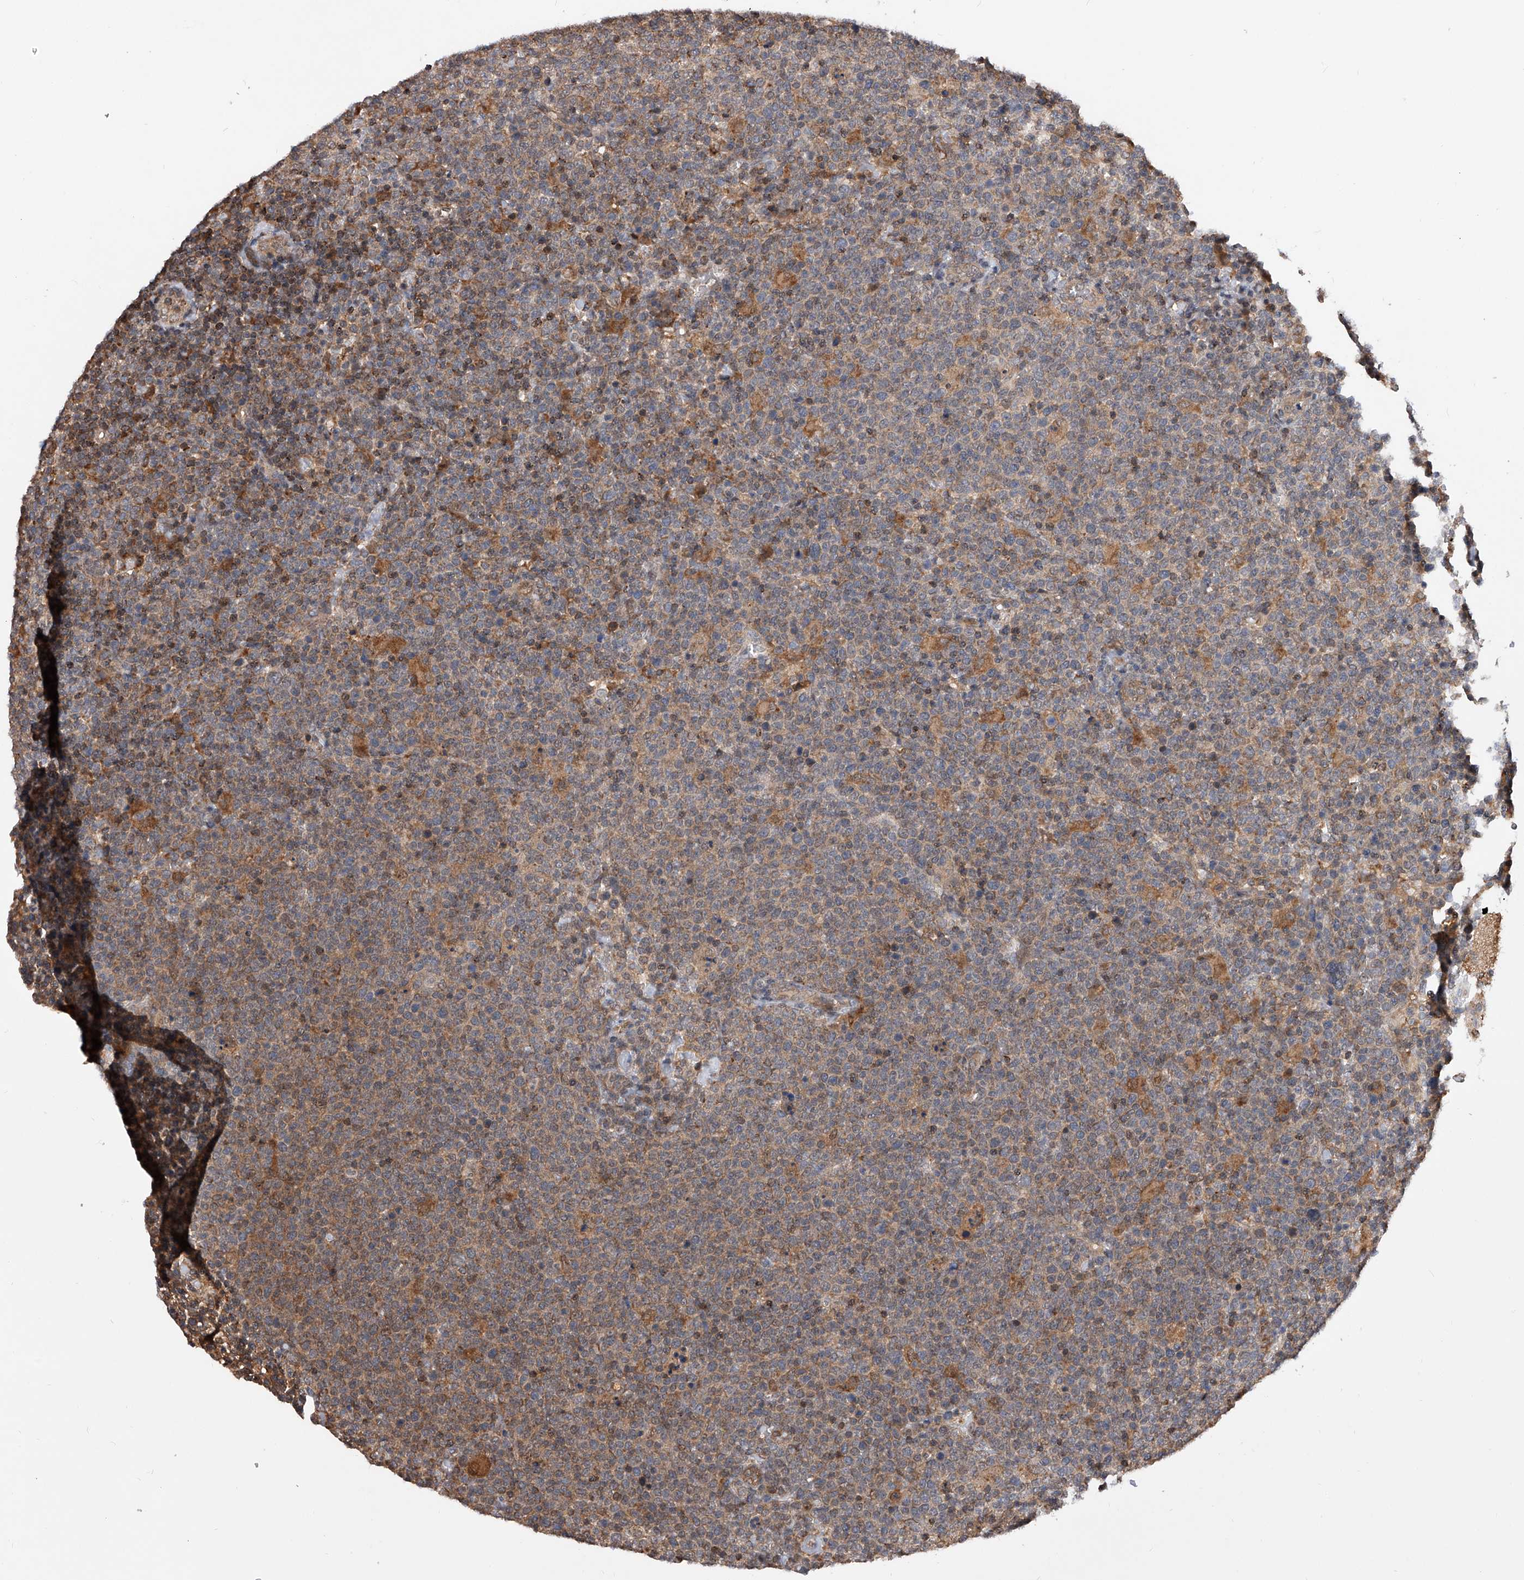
{"staining": {"intensity": "moderate", "quantity": "25%-75%", "location": "cytoplasmic/membranous"}, "tissue": "lymphoma", "cell_type": "Tumor cells", "image_type": "cancer", "snomed": [{"axis": "morphology", "description": "Malignant lymphoma, non-Hodgkin's type, High grade"}, {"axis": "topography", "description": "Lymph node"}], "caption": "Protein expression analysis of human lymphoma reveals moderate cytoplasmic/membranous staining in about 25%-75% of tumor cells.", "gene": "GMDS", "patient": {"sex": "male", "age": 61}}